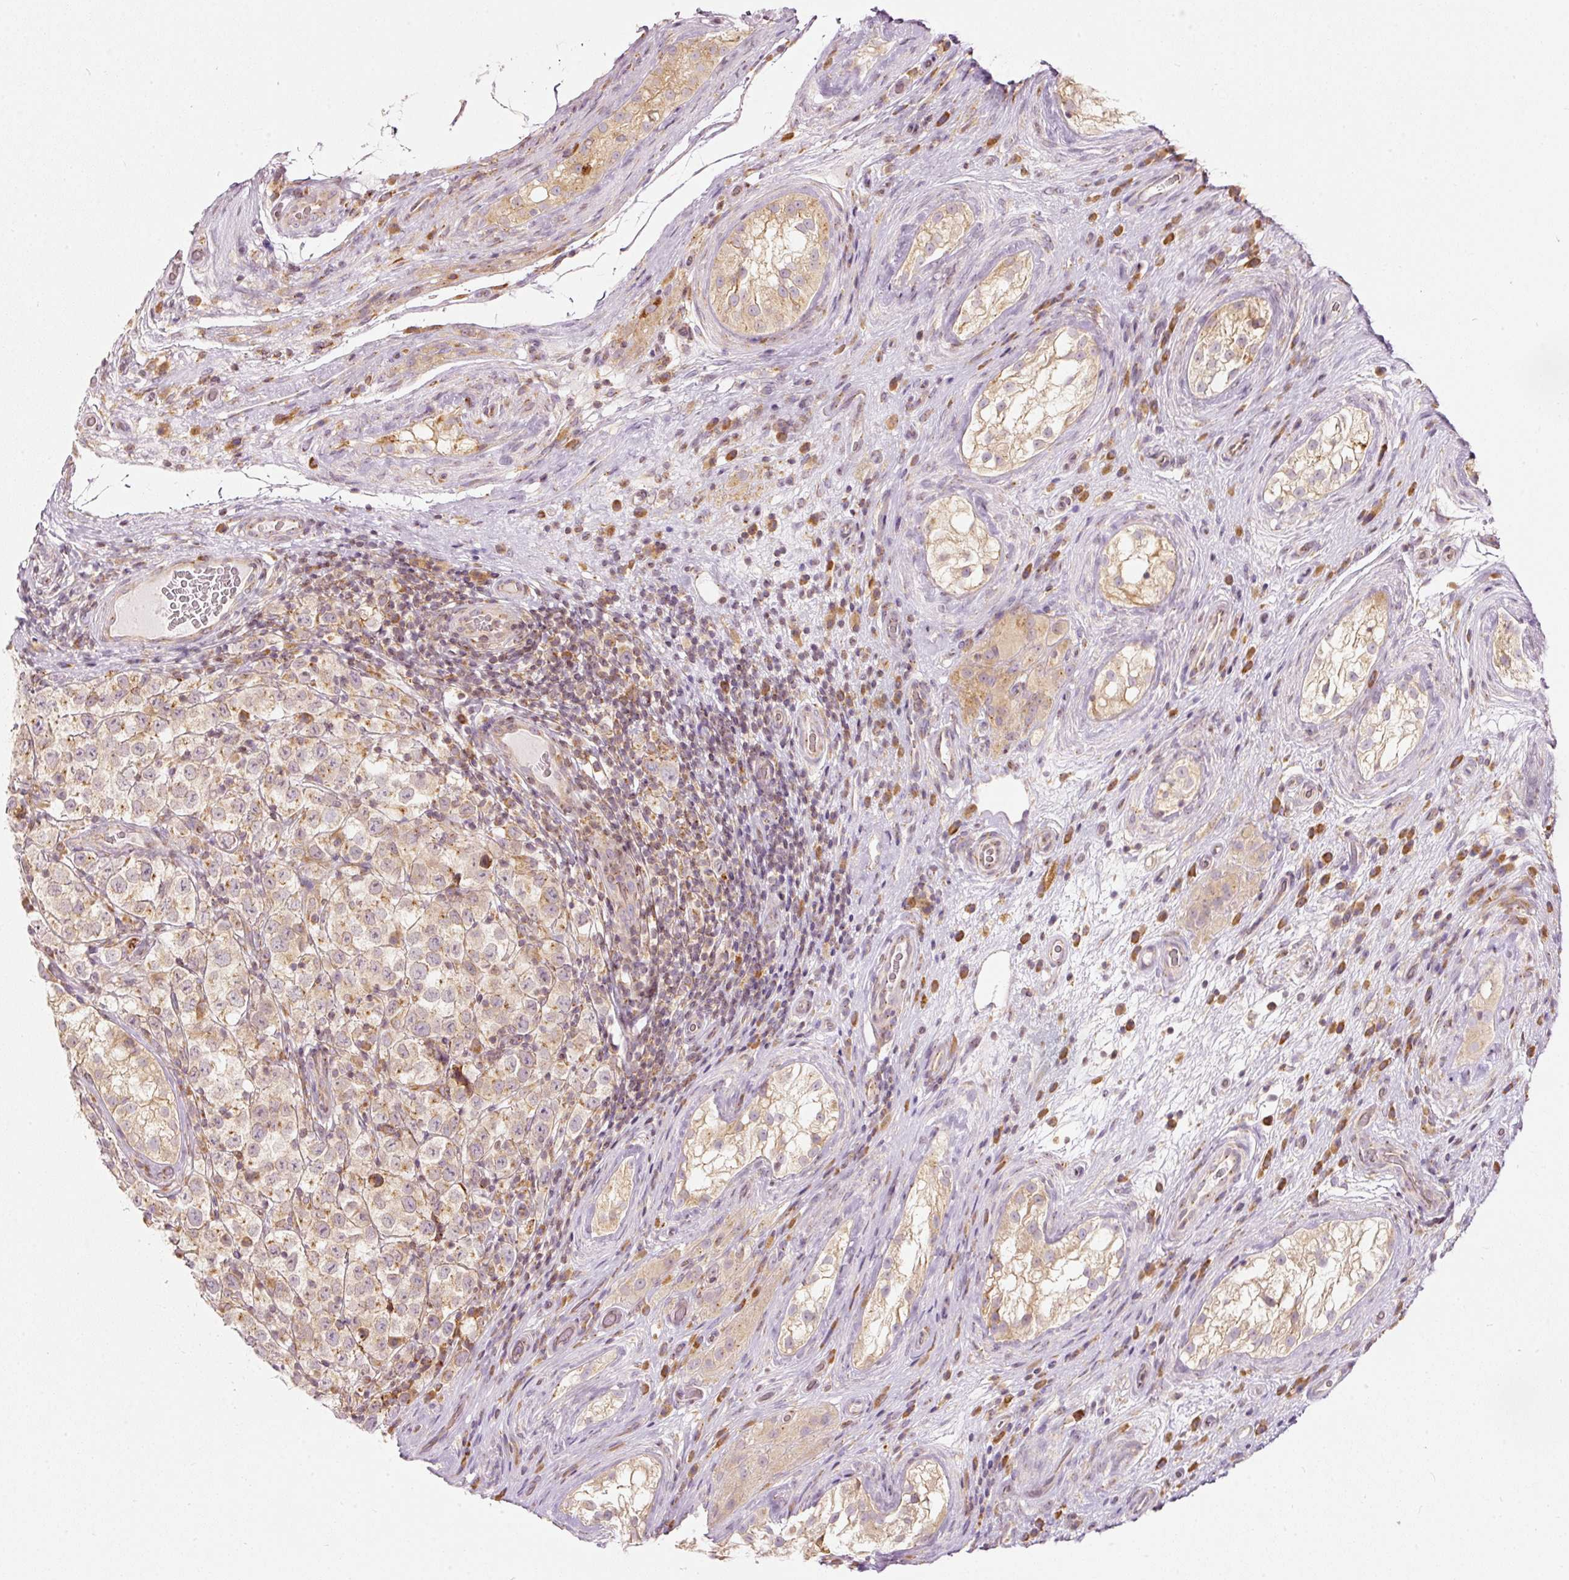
{"staining": {"intensity": "weak", "quantity": ">75%", "location": "cytoplasmic/membranous"}, "tissue": "testis cancer", "cell_type": "Tumor cells", "image_type": "cancer", "snomed": [{"axis": "morphology", "description": "Seminoma, NOS"}, {"axis": "morphology", "description": "Carcinoma, Embryonal, NOS"}, {"axis": "topography", "description": "Testis"}], "caption": "Testis embryonal carcinoma stained with a brown dye displays weak cytoplasmic/membranous positive expression in approximately >75% of tumor cells.", "gene": "SNAPC5", "patient": {"sex": "male", "age": 41}}